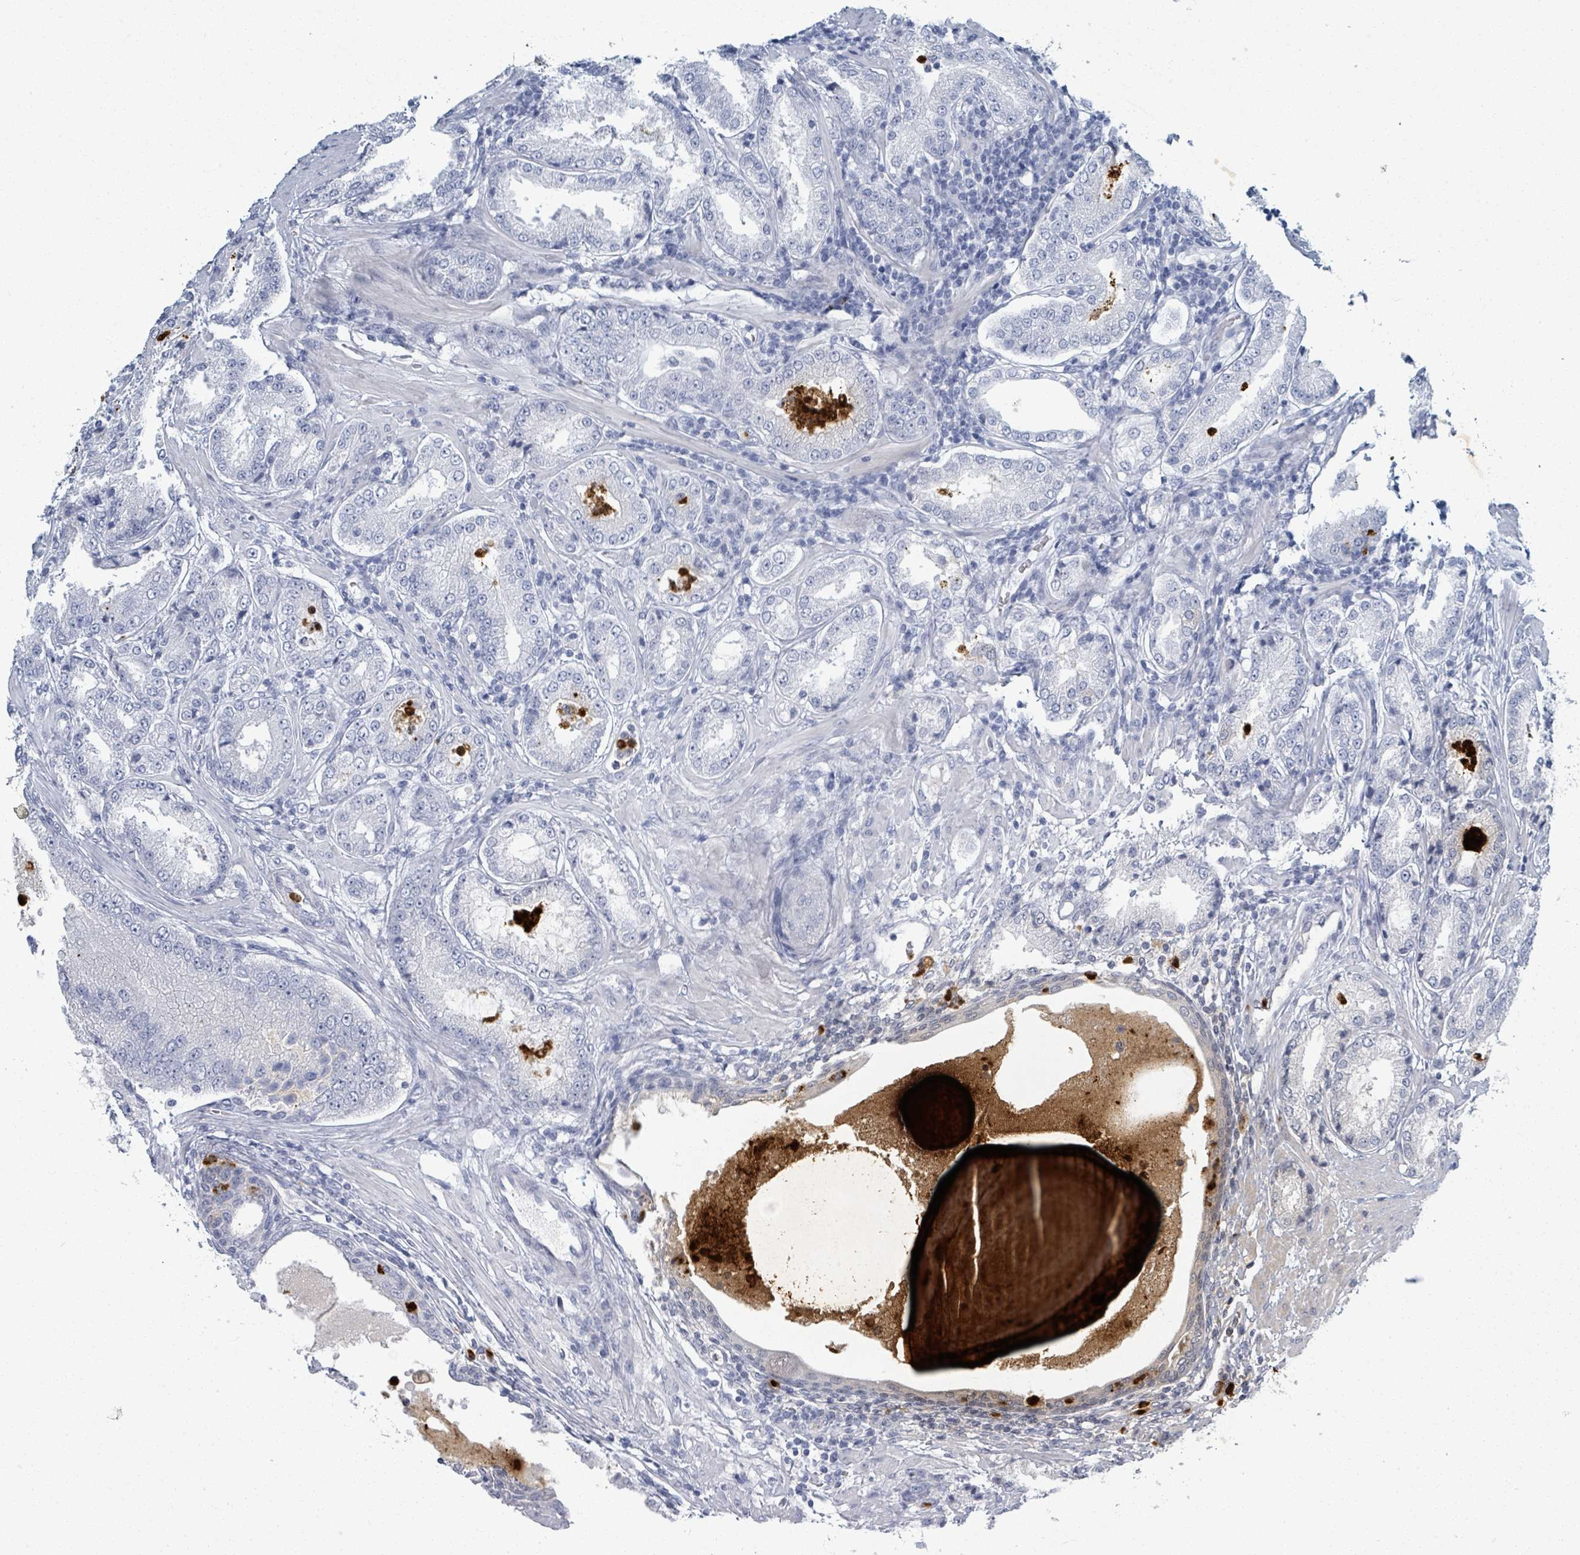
{"staining": {"intensity": "negative", "quantity": "none", "location": "none"}, "tissue": "prostate cancer", "cell_type": "Tumor cells", "image_type": "cancer", "snomed": [{"axis": "morphology", "description": "Adenocarcinoma, Low grade"}, {"axis": "topography", "description": "Prostate"}], "caption": "The immunohistochemistry (IHC) micrograph has no significant positivity in tumor cells of prostate cancer tissue.", "gene": "DEFA4", "patient": {"sex": "male", "age": 59}}